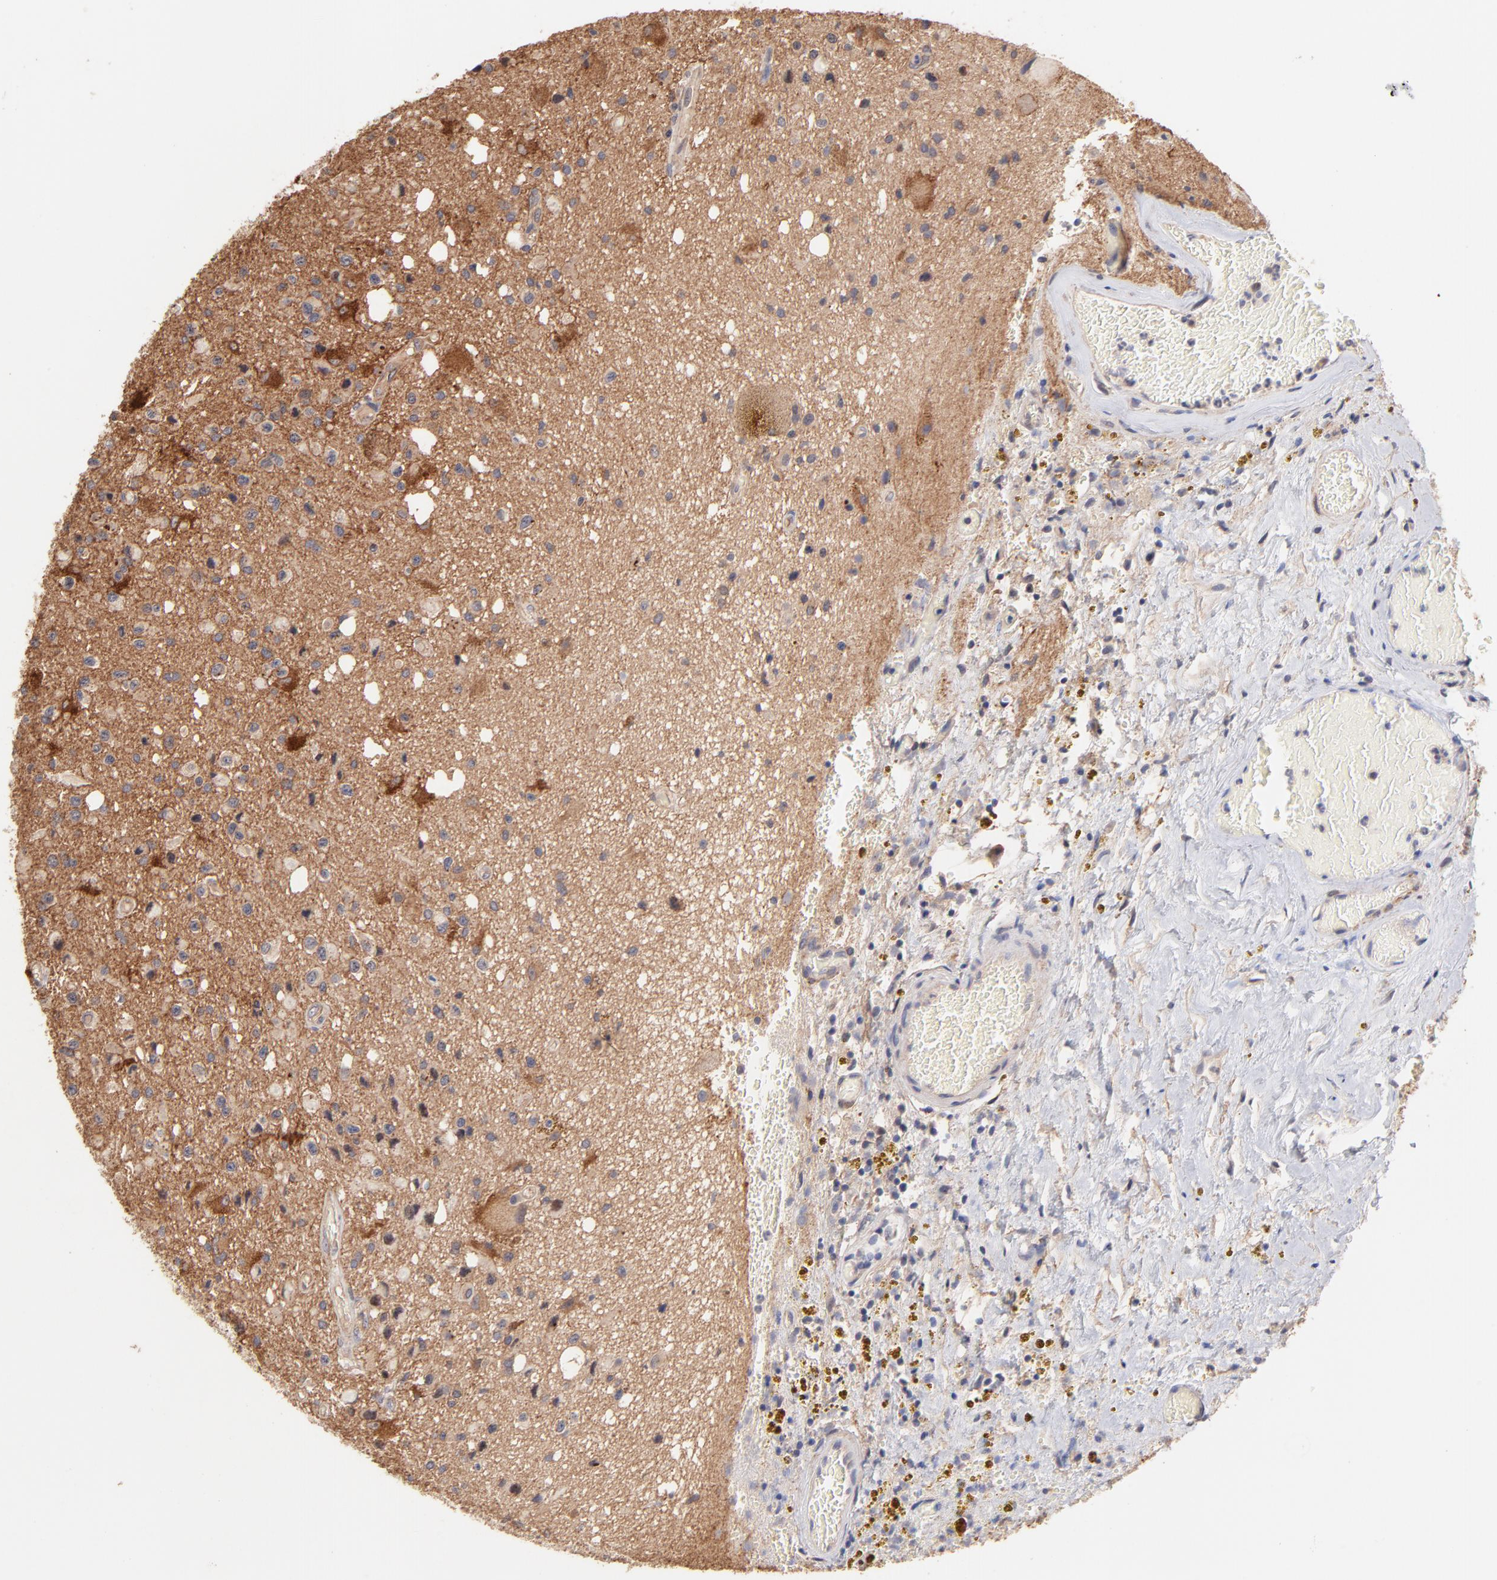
{"staining": {"intensity": "moderate", "quantity": "25%-75%", "location": "cytoplasmic/membranous"}, "tissue": "glioma", "cell_type": "Tumor cells", "image_type": "cancer", "snomed": [{"axis": "morphology", "description": "Glioma, malignant, Low grade"}, {"axis": "topography", "description": "Brain"}], "caption": "Immunohistochemical staining of human glioma demonstrates medium levels of moderate cytoplasmic/membranous positivity in about 25%-75% of tumor cells.", "gene": "STAP2", "patient": {"sex": "male", "age": 58}}